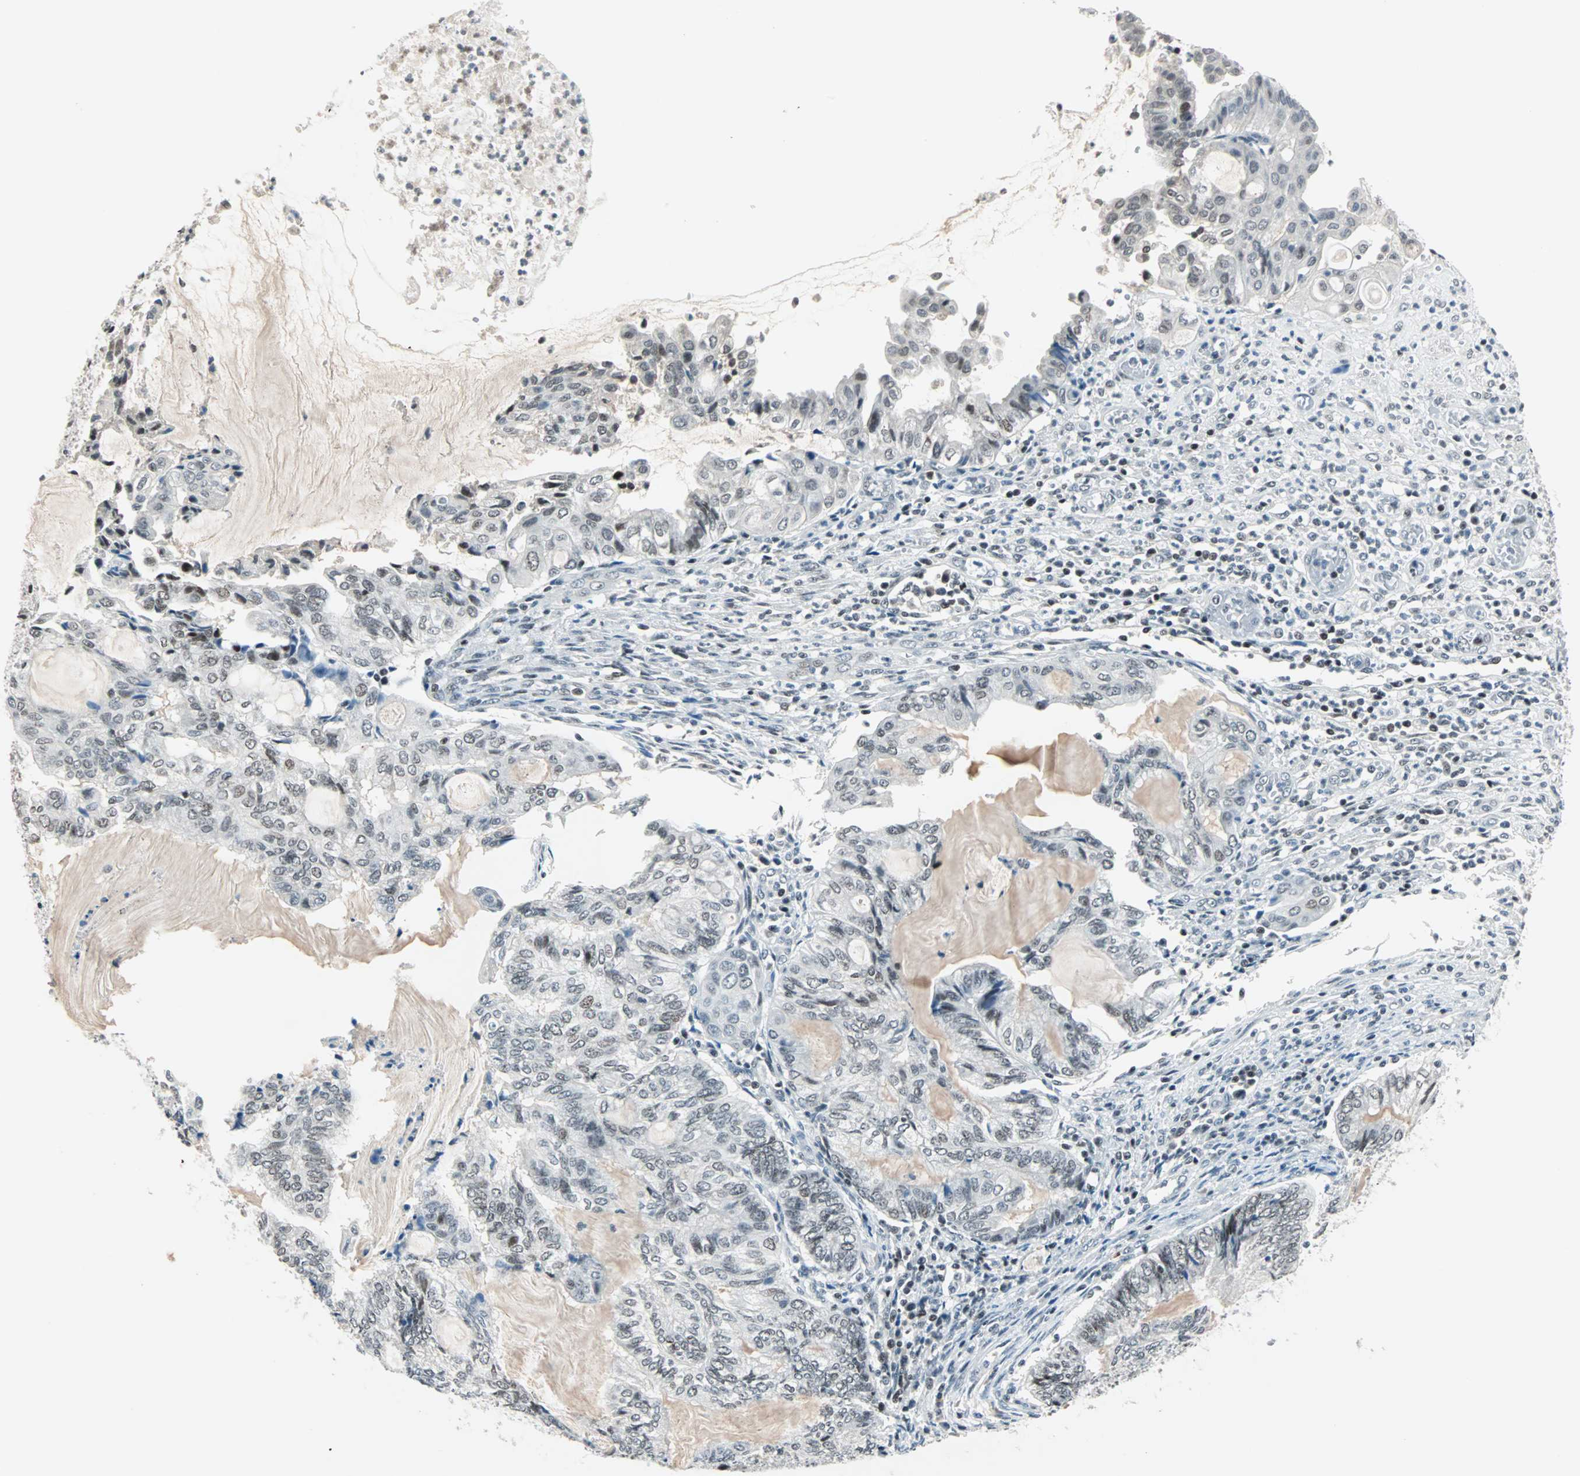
{"staining": {"intensity": "weak", "quantity": "25%-75%", "location": "nuclear"}, "tissue": "endometrial cancer", "cell_type": "Tumor cells", "image_type": "cancer", "snomed": [{"axis": "morphology", "description": "Adenocarcinoma, NOS"}, {"axis": "topography", "description": "Uterus"}, {"axis": "topography", "description": "Endometrium"}], "caption": "Tumor cells reveal weak nuclear staining in approximately 25%-75% of cells in adenocarcinoma (endometrial).", "gene": "SIN3A", "patient": {"sex": "female", "age": 70}}